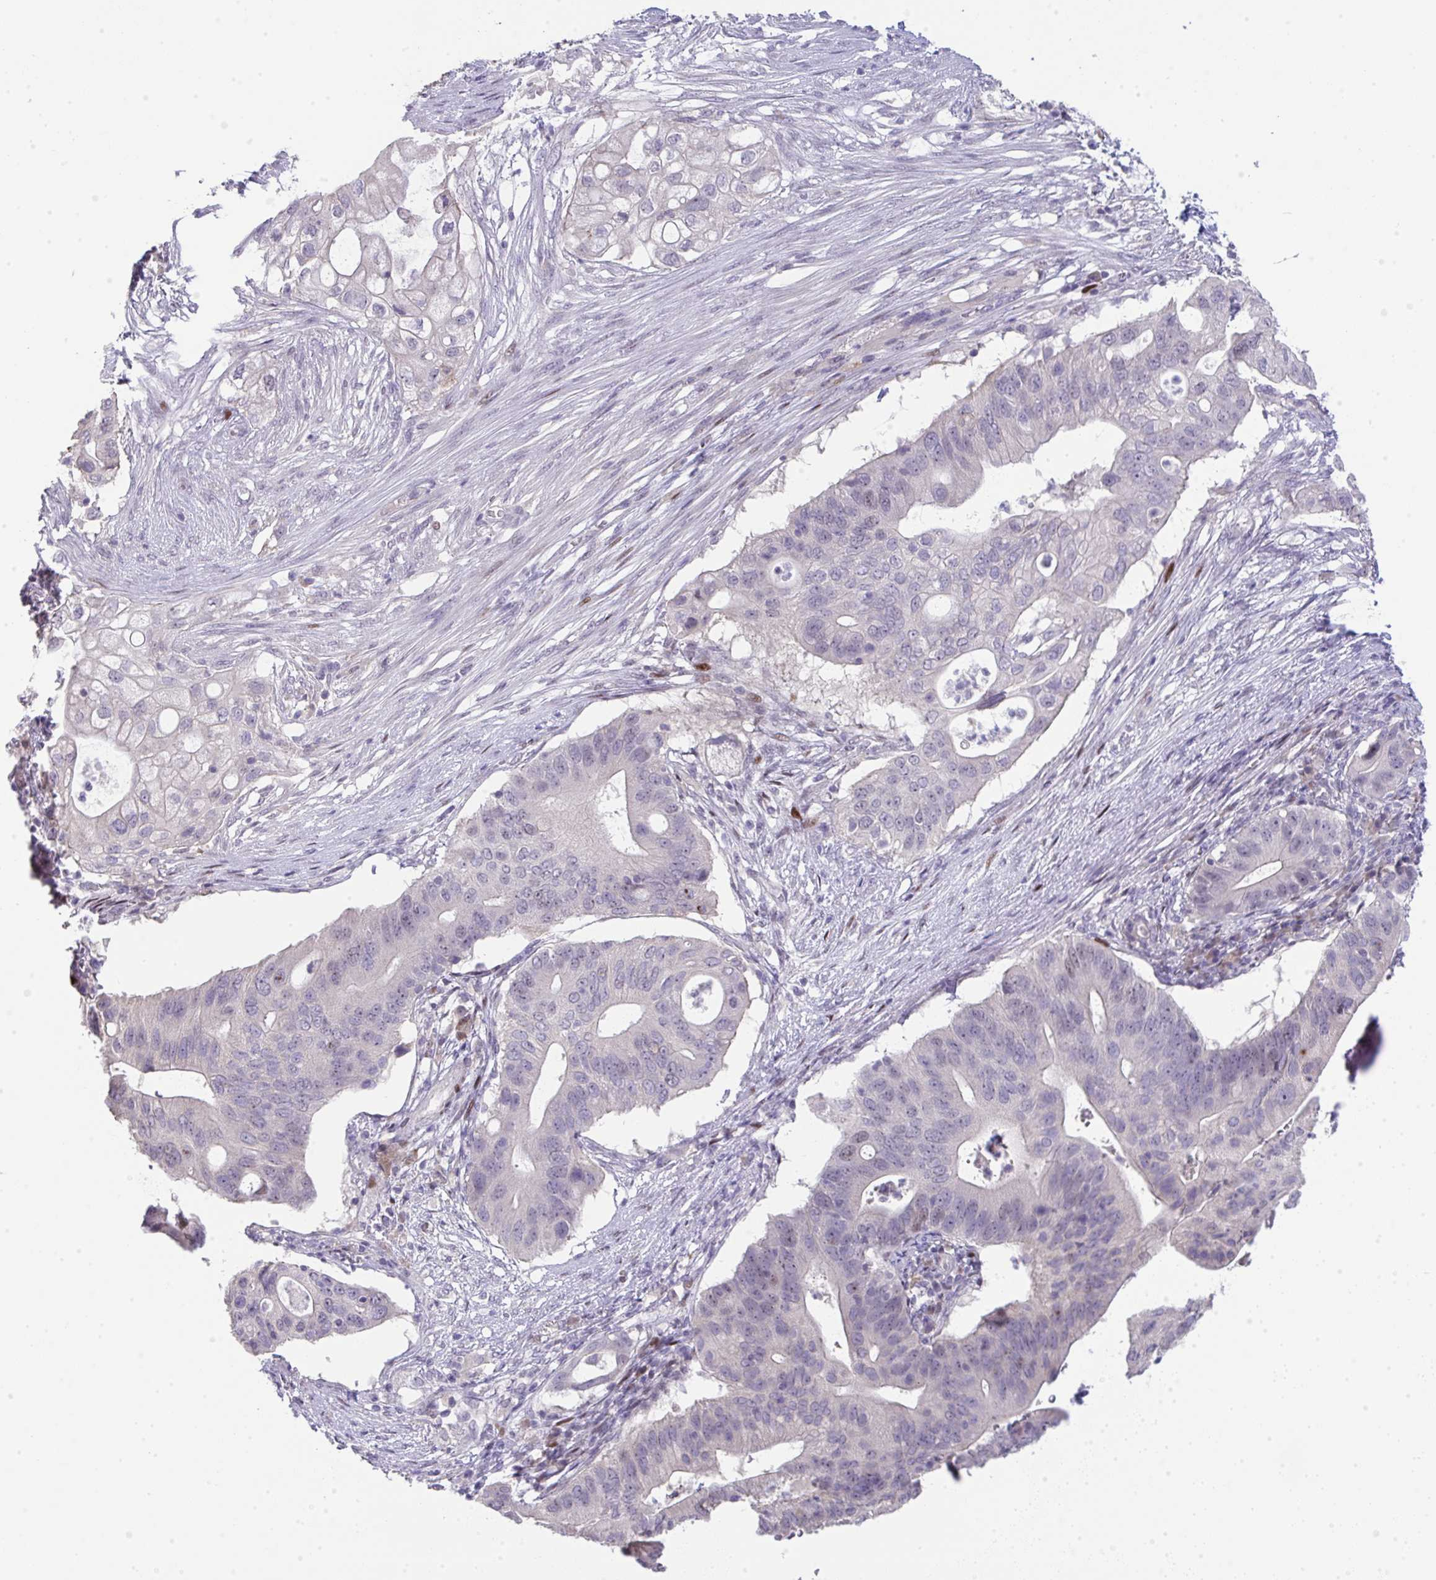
{"staining": {"intensity": "negative", "quantity": "none", "location": "none"}, "tissue": "pancreatic cancer", "cell_type": "Tumor cells", "image_type": "cancer", "snomed": [{"axis": "morphology", "description": "Adenocarcinoma, NOS"}, {"axis": "topography", "description": "Pancreas"}], "caption": "Immunohistochemistry (IHC) micrograph of pancreatic cancer (adenocarcinoma) stained for a protein (brown), which exhibits no staining in tumor cells.", "gene": "GALNT16", "patient": {"sex": "female", "age": 72}}